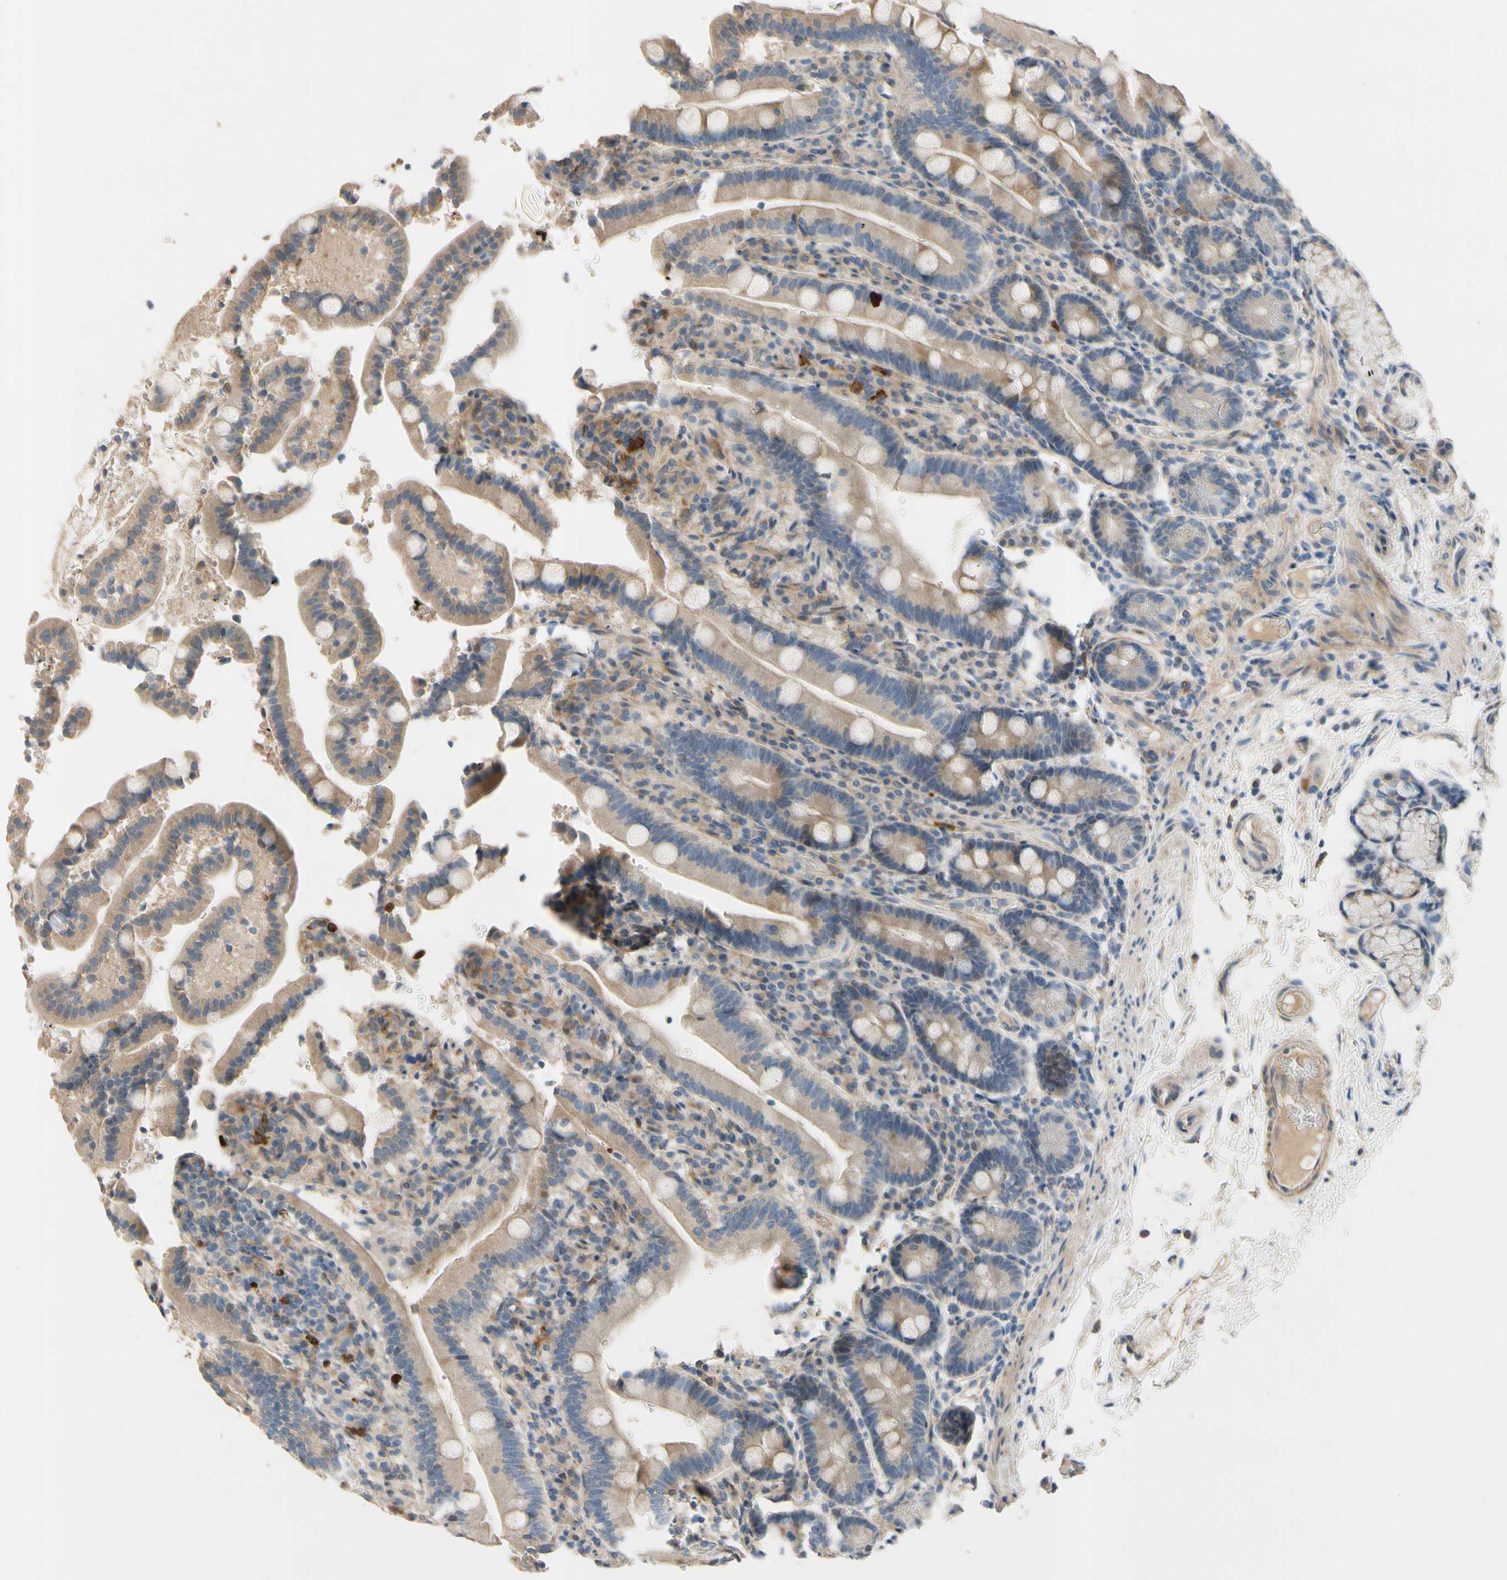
{"staining": {"intensity": "weak", "quantity": "25%-75%", "location": "cytoplasmic/membranous"}, "tissue": "duodenum", "cell_type": "Glandular cells", "image_type": "normal", "snomed": [{"axis": "morphology", "description": "Normal tissue, NOS"}, {"axis": "topography", "description": "Small intestine, NOS"}], "caption": "A brown stain shows weak cytoplasmic/membranous expression of a protein in glandular cells of benign duodenum. Using DAB (brown) and hematoxylin (blue) stains, captured at high magnification using brightfield microscopy.", "gene": "SIGLEC5", "patient": {"sex": "female", "age": 71}}